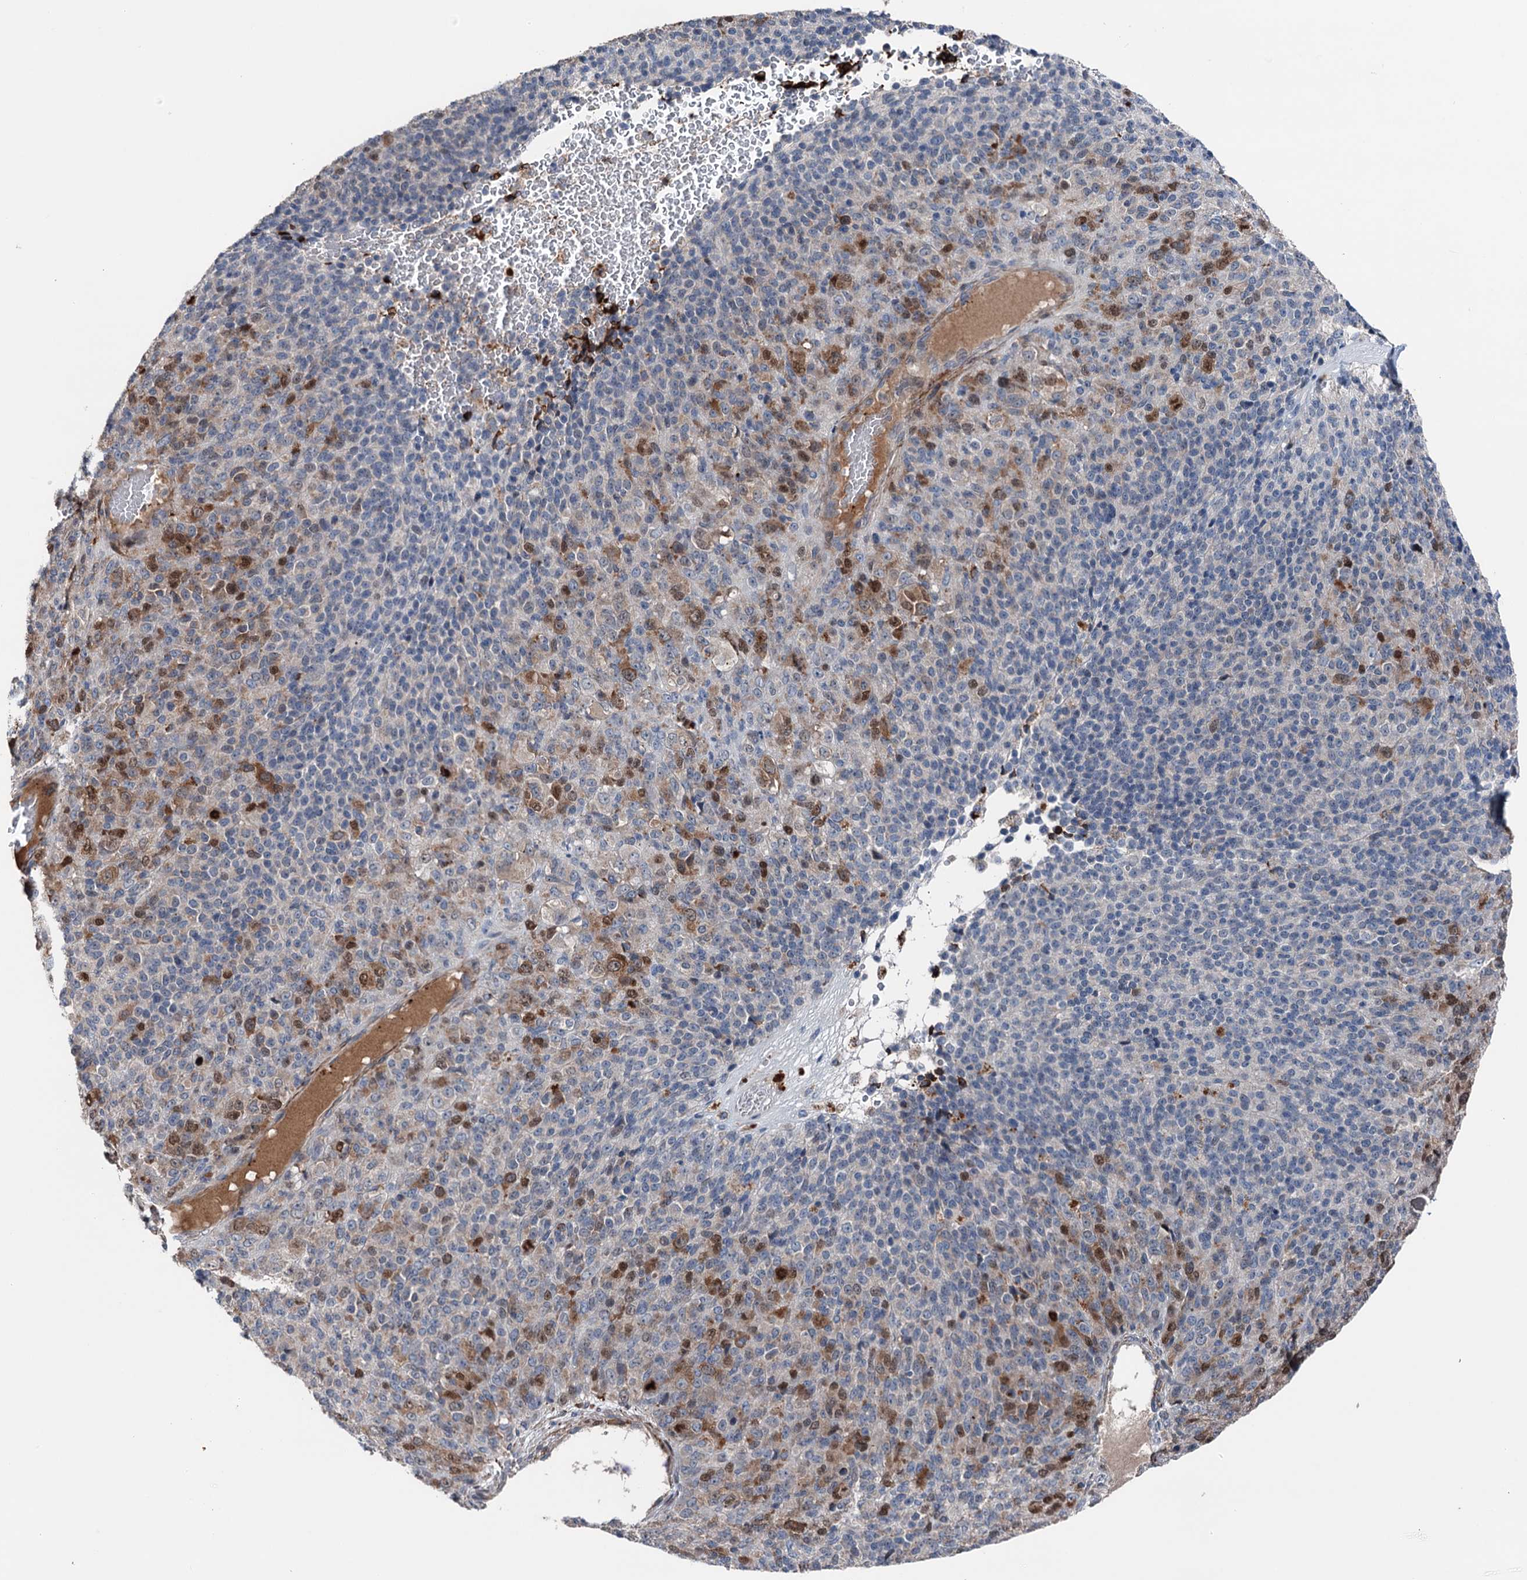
{"staining": {"intensity": "negative", "quantity": "none", "location": "none"}, "tissue": "melanoma", "cell_type": "Tumor cells", "image_type": "cancer", "snomed": [{"axis": "morphology", "description": "Malignant melanoma, Metastatic site"}, {"axis": "topography", "description": "Brain"}], "caption": "A high-resolution photomicrograph shows immunohistochemistry staining of malignant melanoma (metastatic site), which demonstrates no significant expression in tumor cells. Nuclei are stained in blue.", "gene": "NCAPD2", "patient": {"sex": "female", "age": 56}}